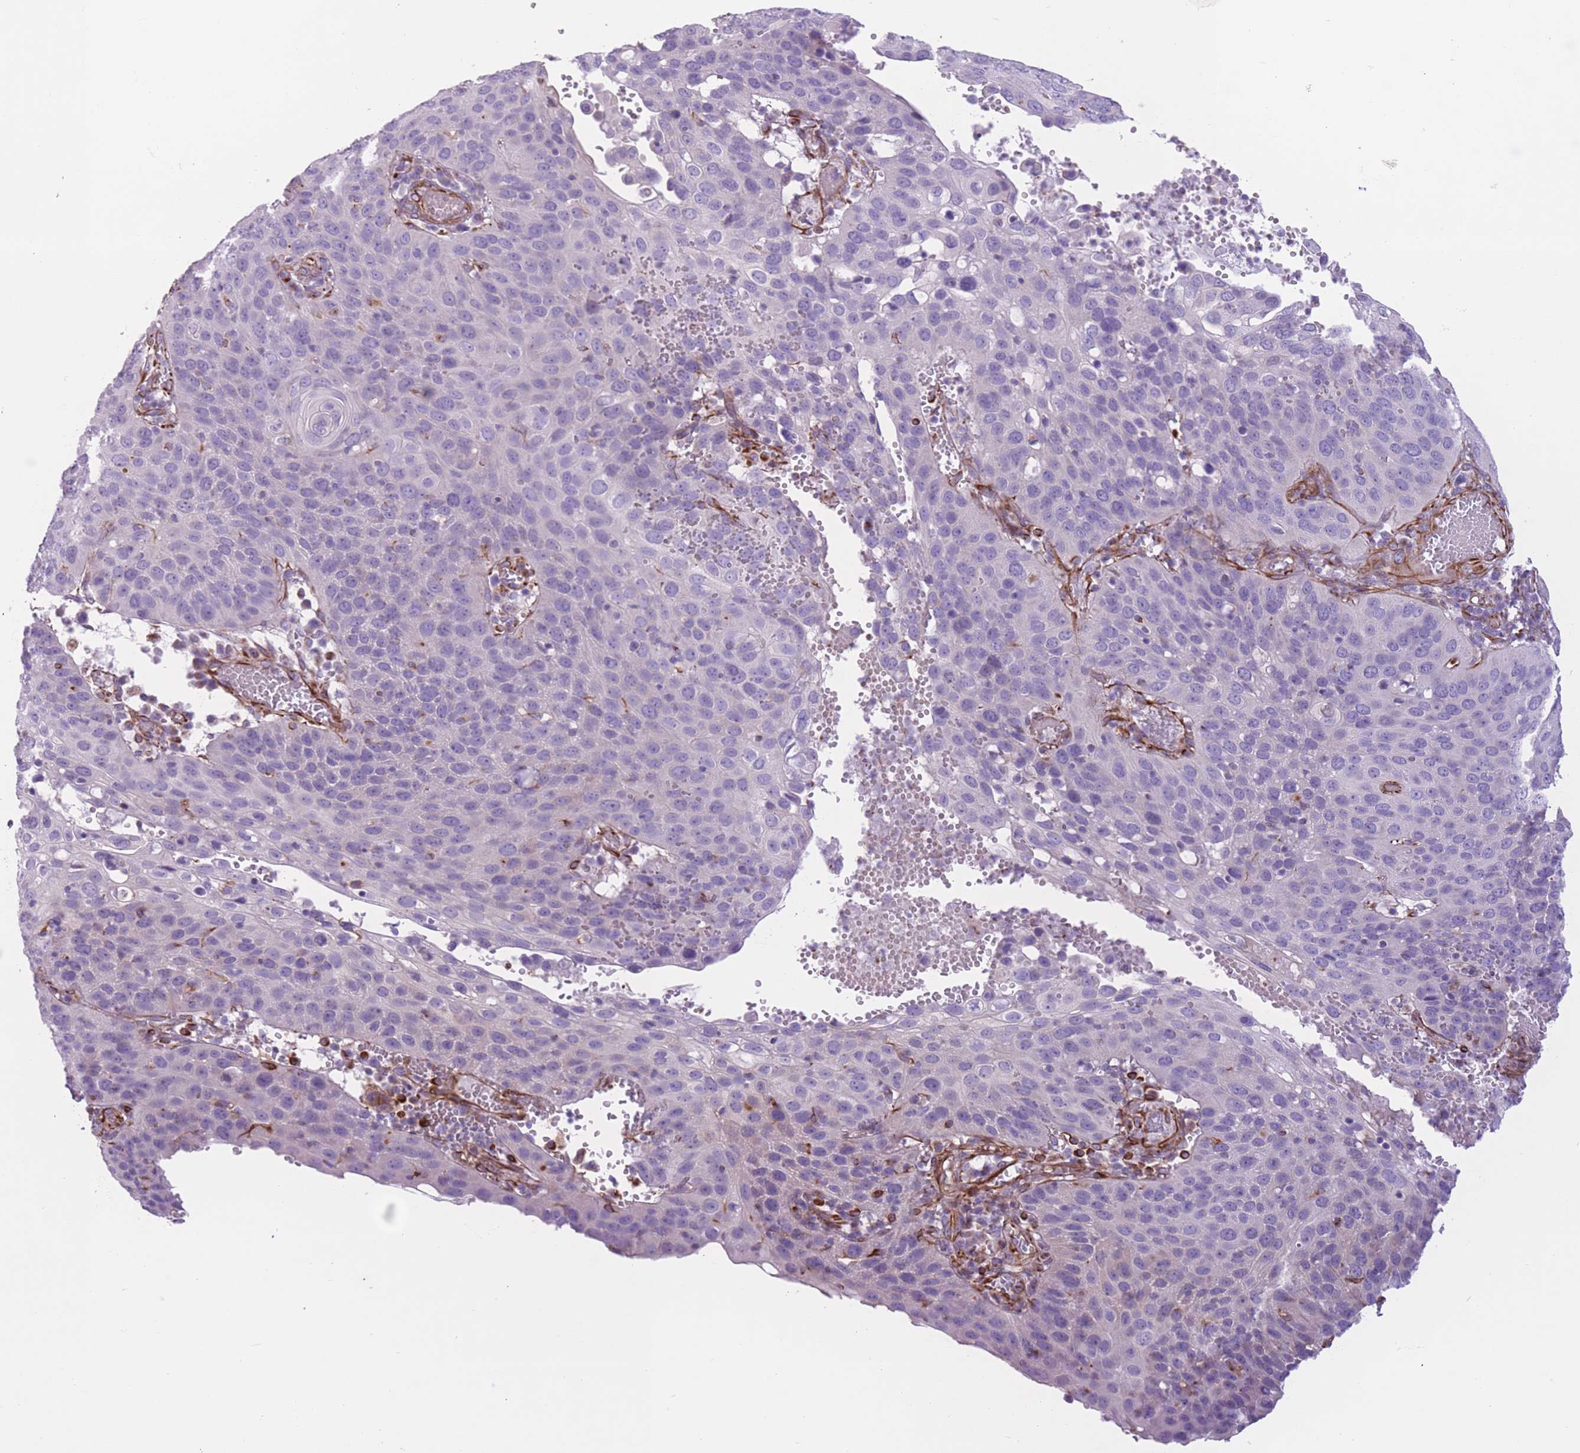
{"staining": {"intensity": "negative", "quantity": "none", "location": "none"}, "tissue": "cervical cancer", "cell_type": "Tumor cells", "image_type": "cancer", "snomed": [{"axis": "morphology", "description": "Squamous cell carcinoma, NOS"}, {"axis": "topography", "description": "Cervix"}], "caption": "Immunohistochemical staining of human cervical squamous cell carcinoma shows no significant staining in tumor cells.", "gene": "PTCD1", "patient": {"sex": "female", "age": 36}}